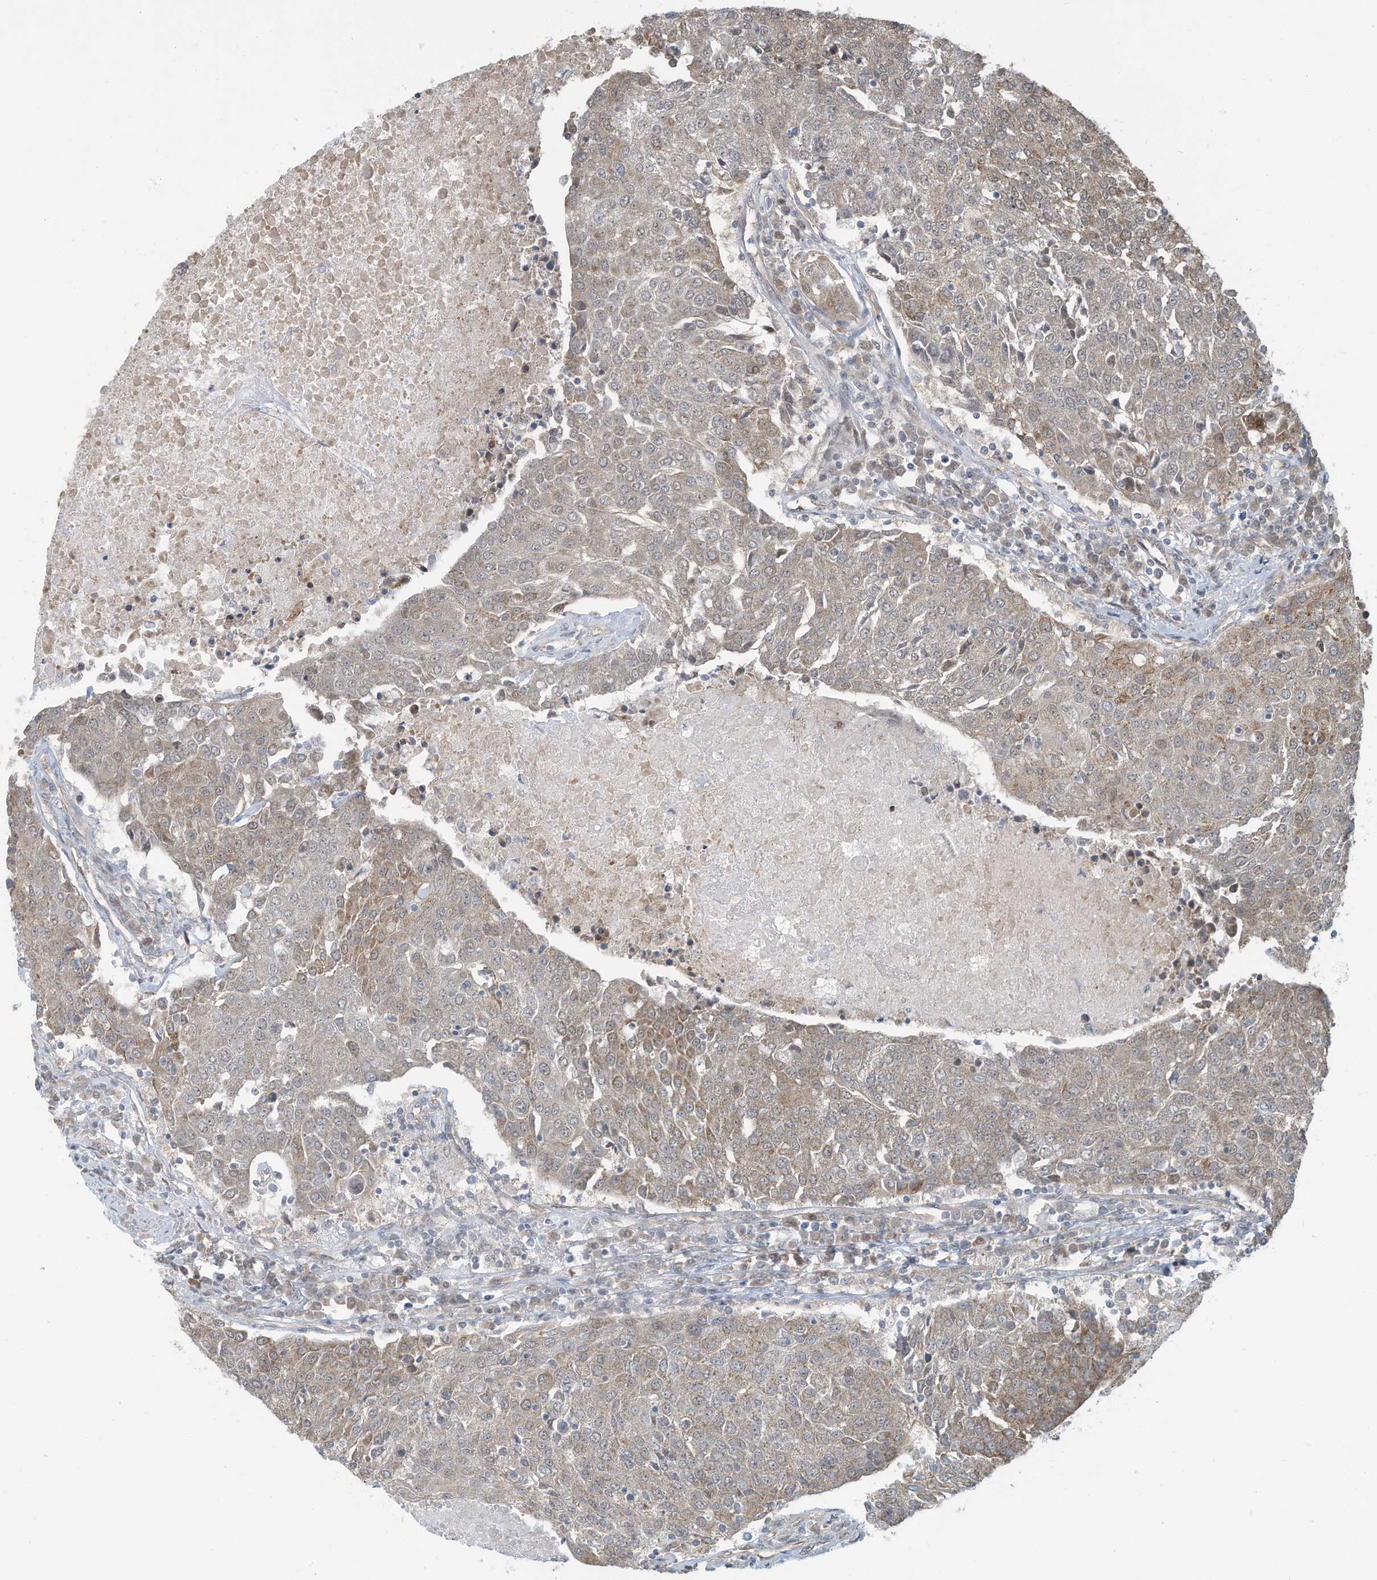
{"staining": {"intensity": "weak", "quantity": "25%-75%", "location": "cytoplasmic/membranous"}, "tissue": "urothelial cancer", "cell_type": "Tumor cells", "image_type": "cancer", "snomed": [{"axis": "morphology", "description": "Urothelial carcinoma, High grade"}, {"axis": "topography", "description": "Urinary bladder"}], "caption": "A micrograph of human high-grade urothelial carcinoma stained for a protein reveals weak cytoplasmic/membranous brown staining in tumor cells.", "gene": "ERI2", "patient": {"sex": "female", "age": 85}}